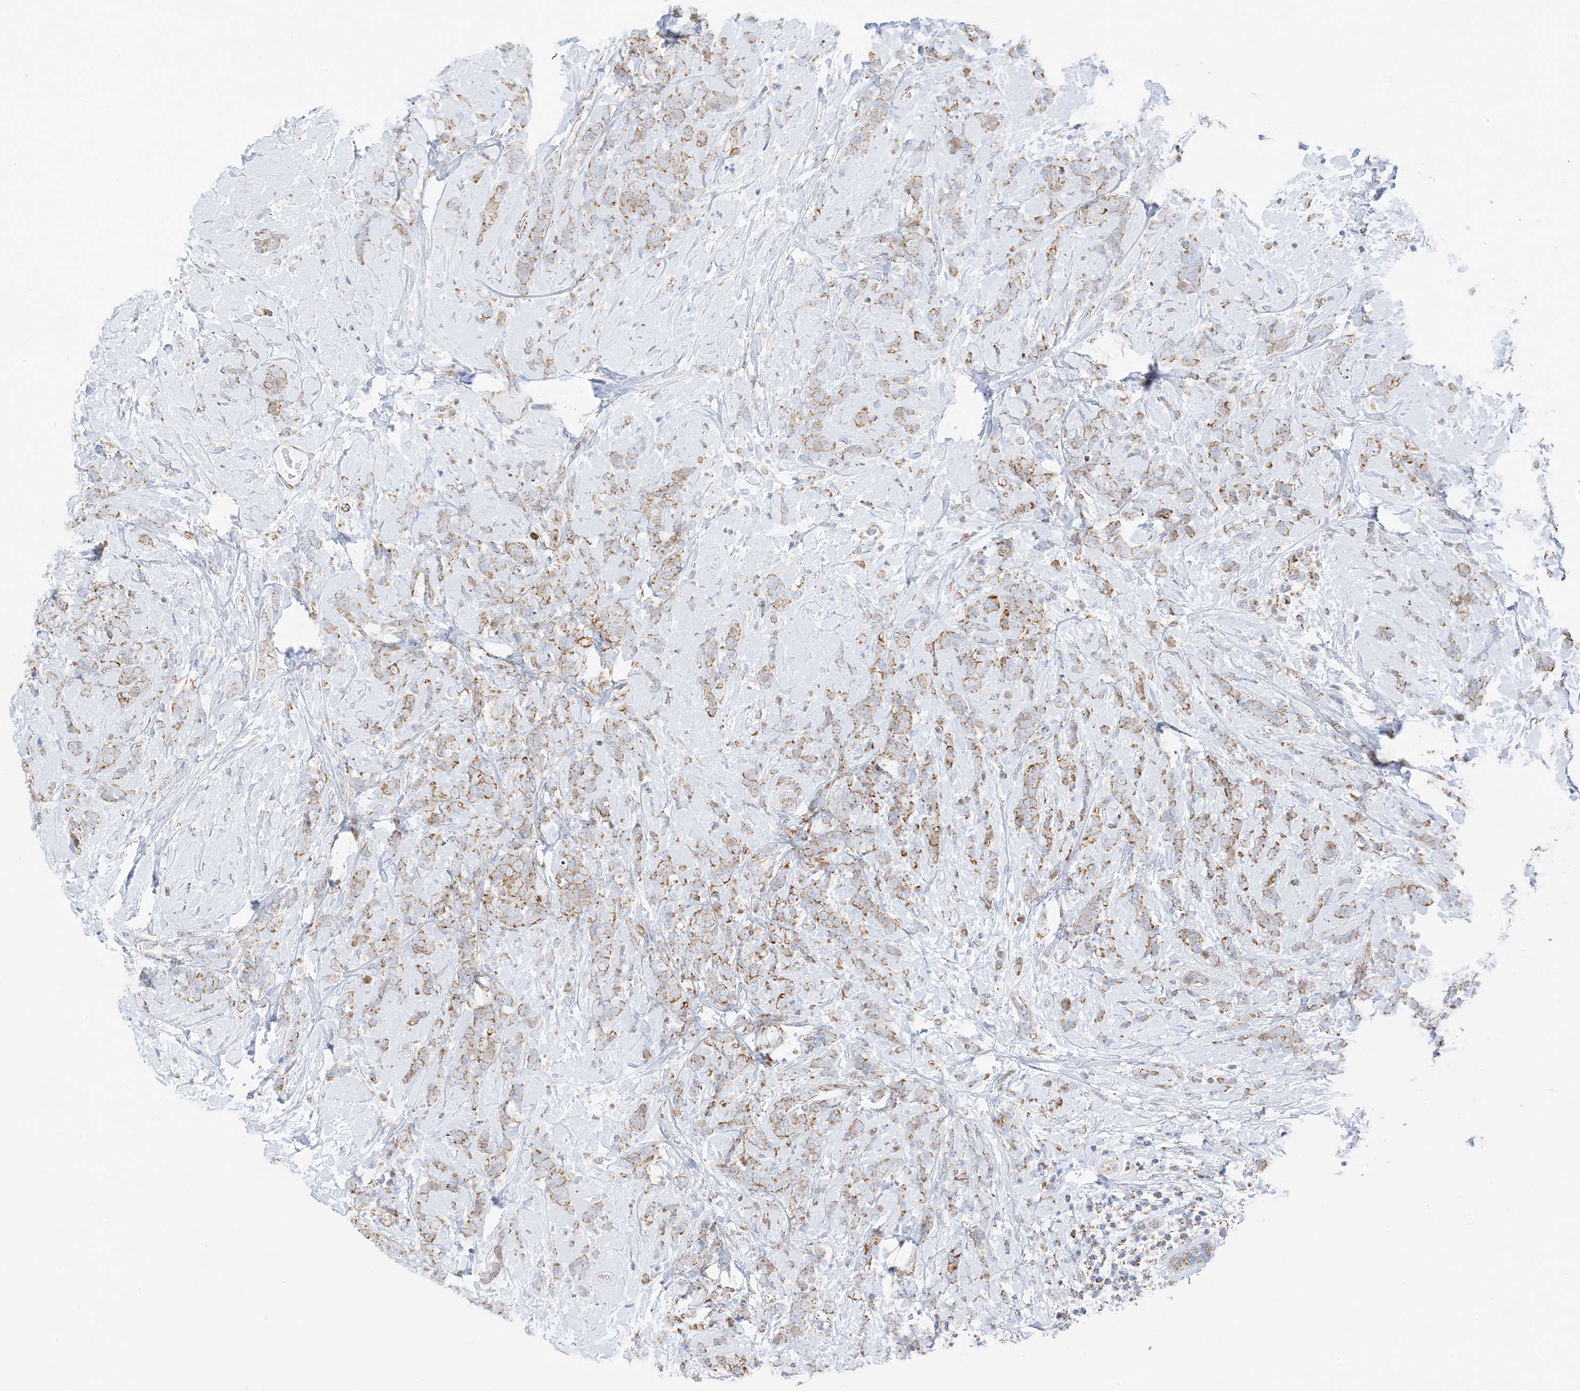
{"staining": {"intensity": "moderate", "quantity": ">75%", "location": "cytoplasmic/membranous"}, "tissue": "breast cancer", "cell_type": "Tumor cells", "image_type": "cancer", "snomed": [{"axis": "morphology", "description": "Lobular carcinoma"}, {"axis": "topography", "description": "Breast"}], "caption": "This is an image of immunohistochemistry (IHC) staining of breast lobular carcinoma, which shows moderate expression in the cytoplasmic/membranous of tumor cells.", "gene": "CAPN13", "patient": {"sex": "female", "age": 58}}